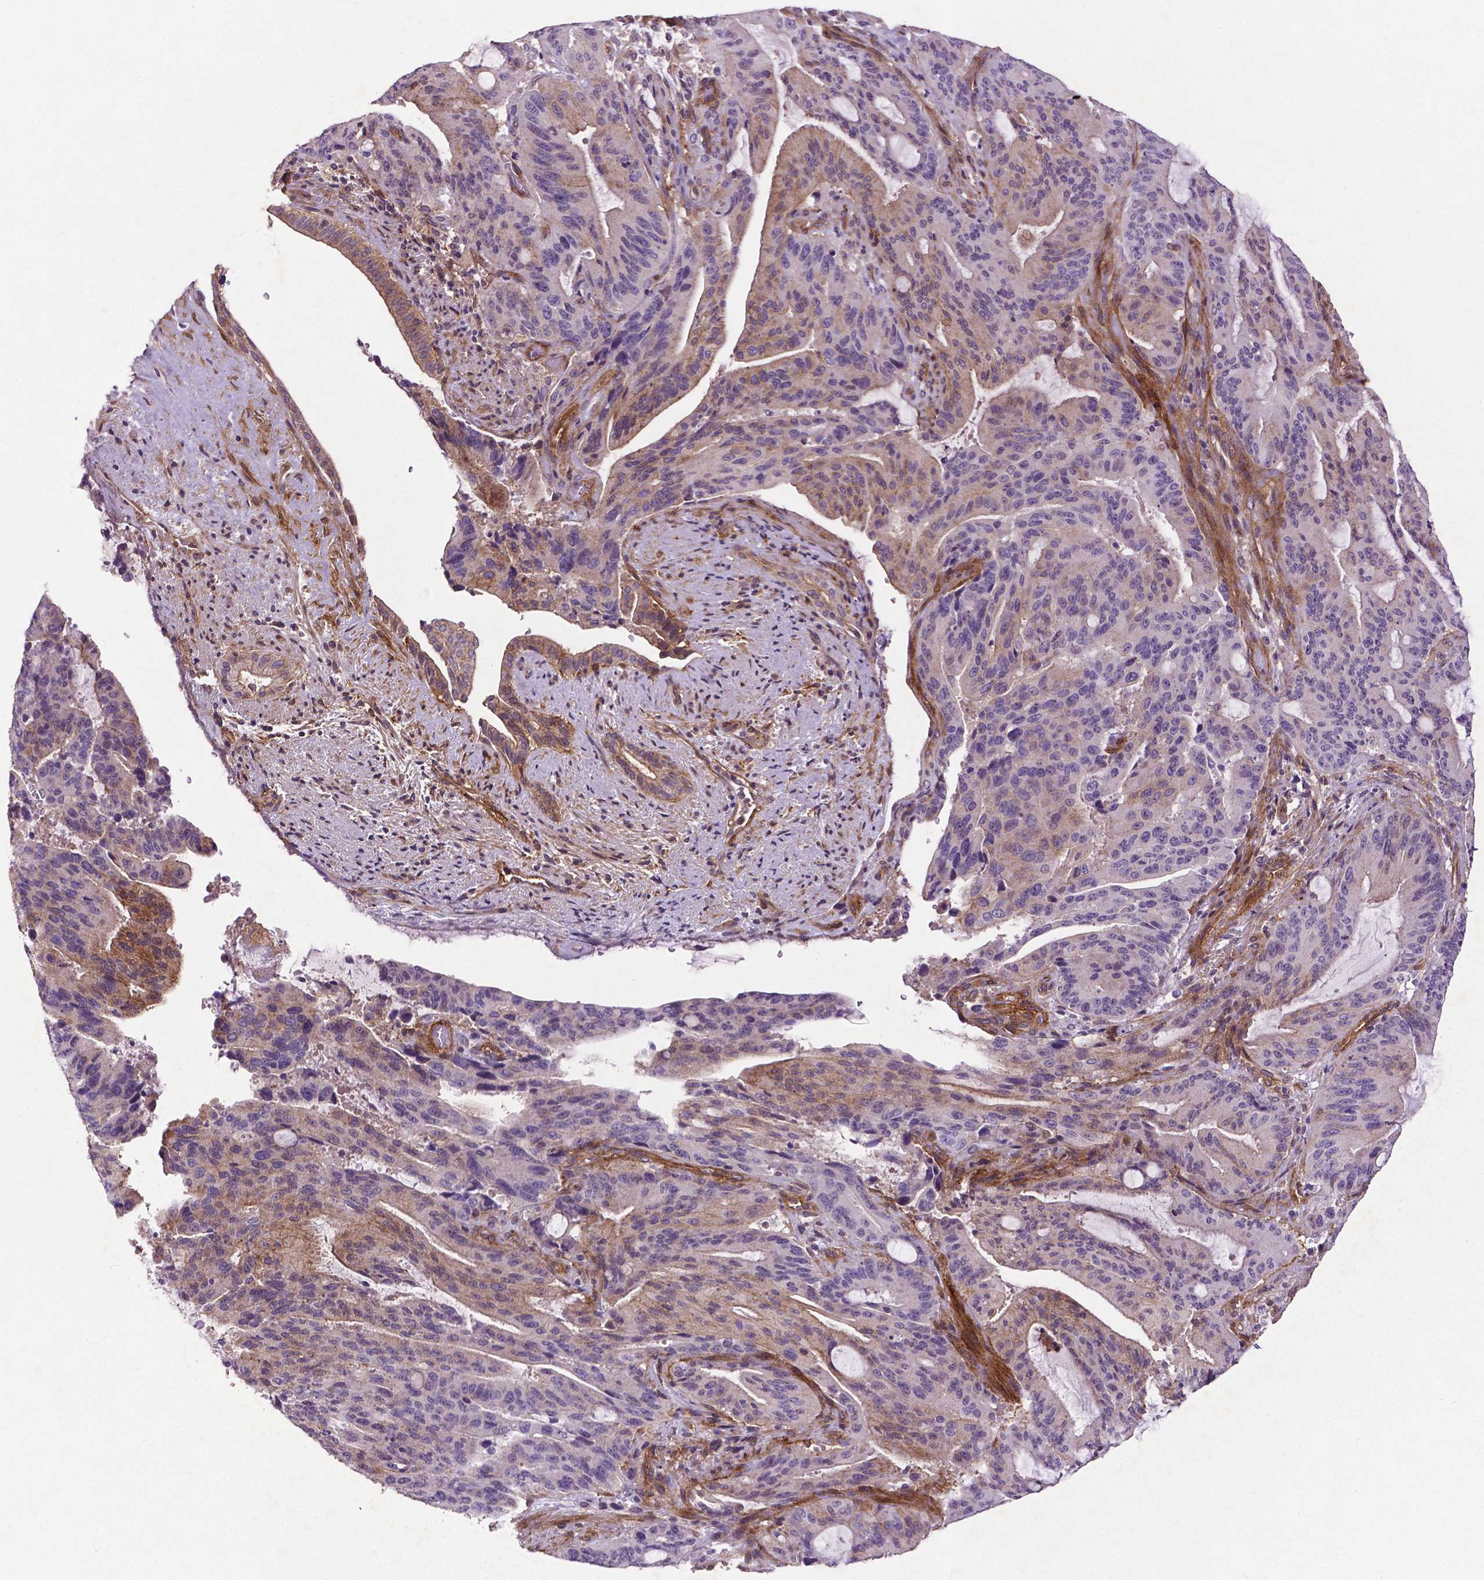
{"staining": {"intensity": "moderate", "quantity": "<25%", "location": "cytoplasmic/membranous"}, "tissue": "liver cancer", "cell_type": "Tumor cells", "image_type": "cancer", "snomed": [{"axis": "morphology", "description": "Cholangiocarcinoma"}, {"axis": "topography", "description": "Liver"}], "caption": "Liver cancer stained with a brown dye shows moderate cytoplasmic/membranous positive positivity in about <25% of tumor cells.", "gene": "RRAS", "patient": {"sex": "female", "age": 73}}